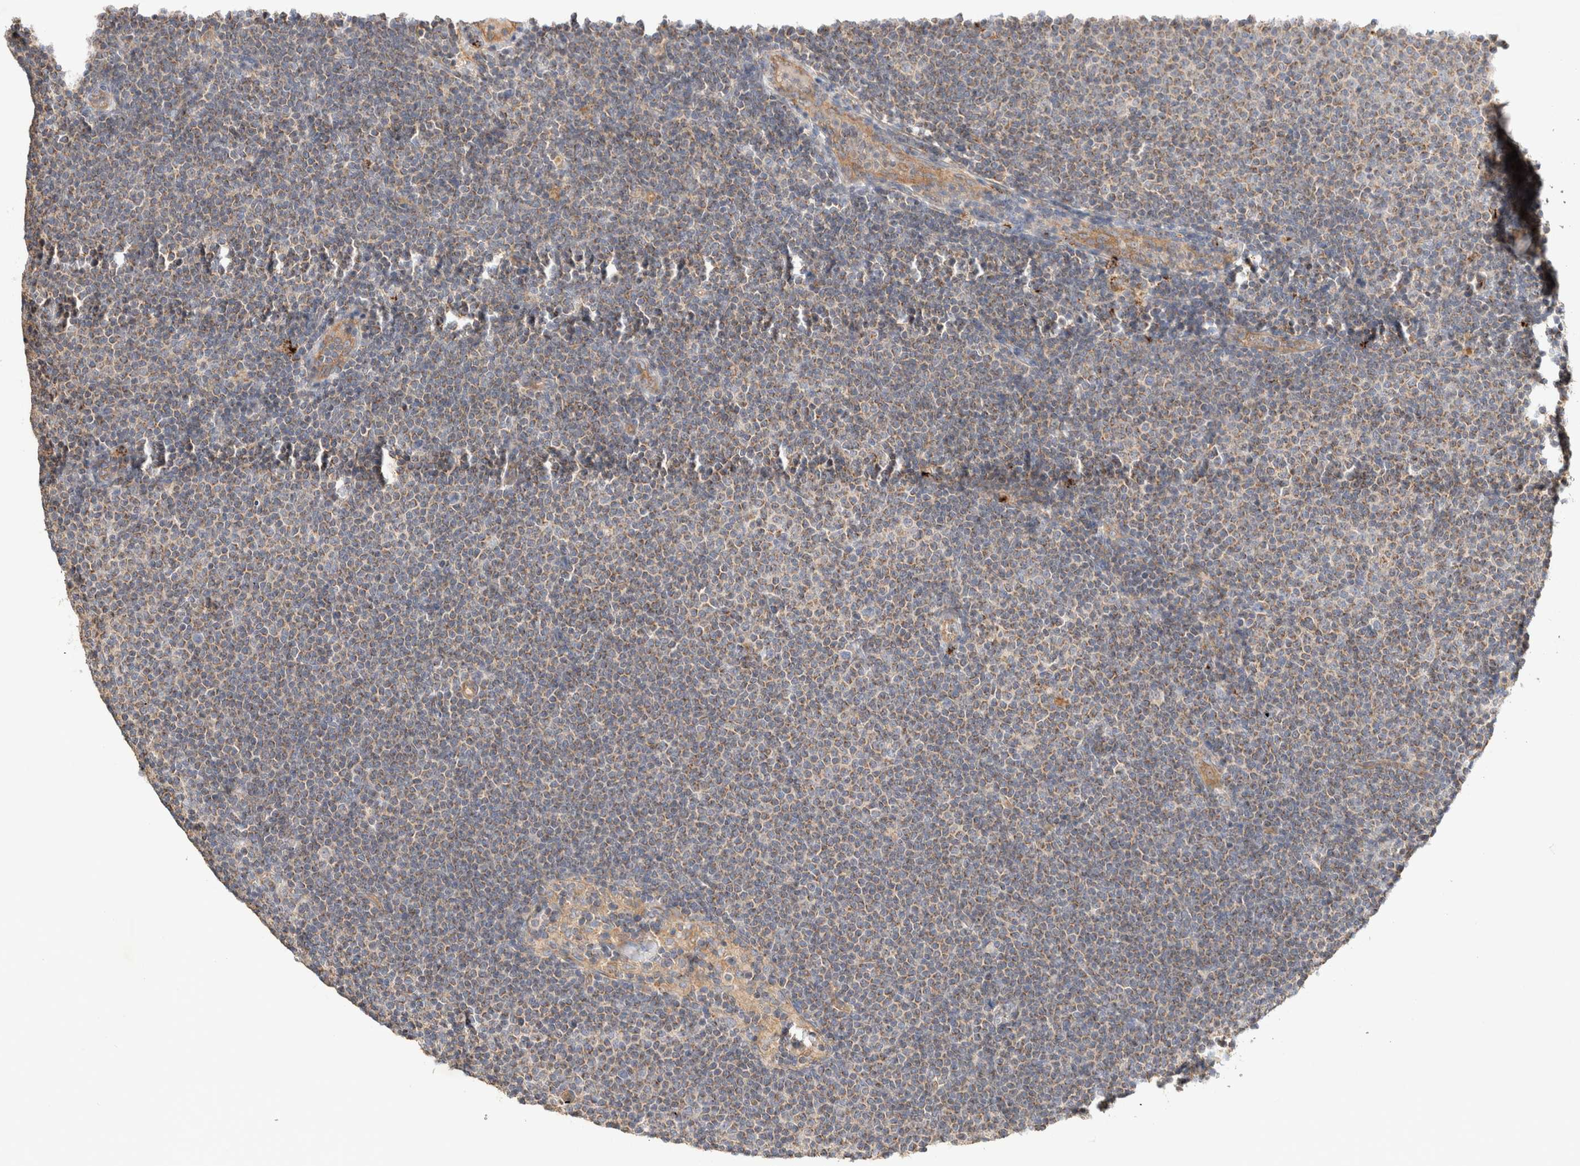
{"staining": {"intensity": "weak", "quantity": ">75%", "location": "cytoplasmic/membranous"}, "tissue": "lymphoma", "cell_type": "Tumor cells", "image_type": "cancer", "snomed": [{"axis": "morphology", "description": "Malignant lymphoma, non-Hodgkin's type, Low grade"}, {"axis": "topography", "description": "Lymph node"}], "caption": "Lymphoma stained with DAB immunohistochemistry exhibits low levels of weak cytoplasmic/membranous positivity in about >75% of tumor cells. (DAB (3,3'-diaminobenzidine) IHC with brightfield microscopy, high magnification).", "gene": "B3GNTL1", "patient": {"sex": "female", "age": 53}}